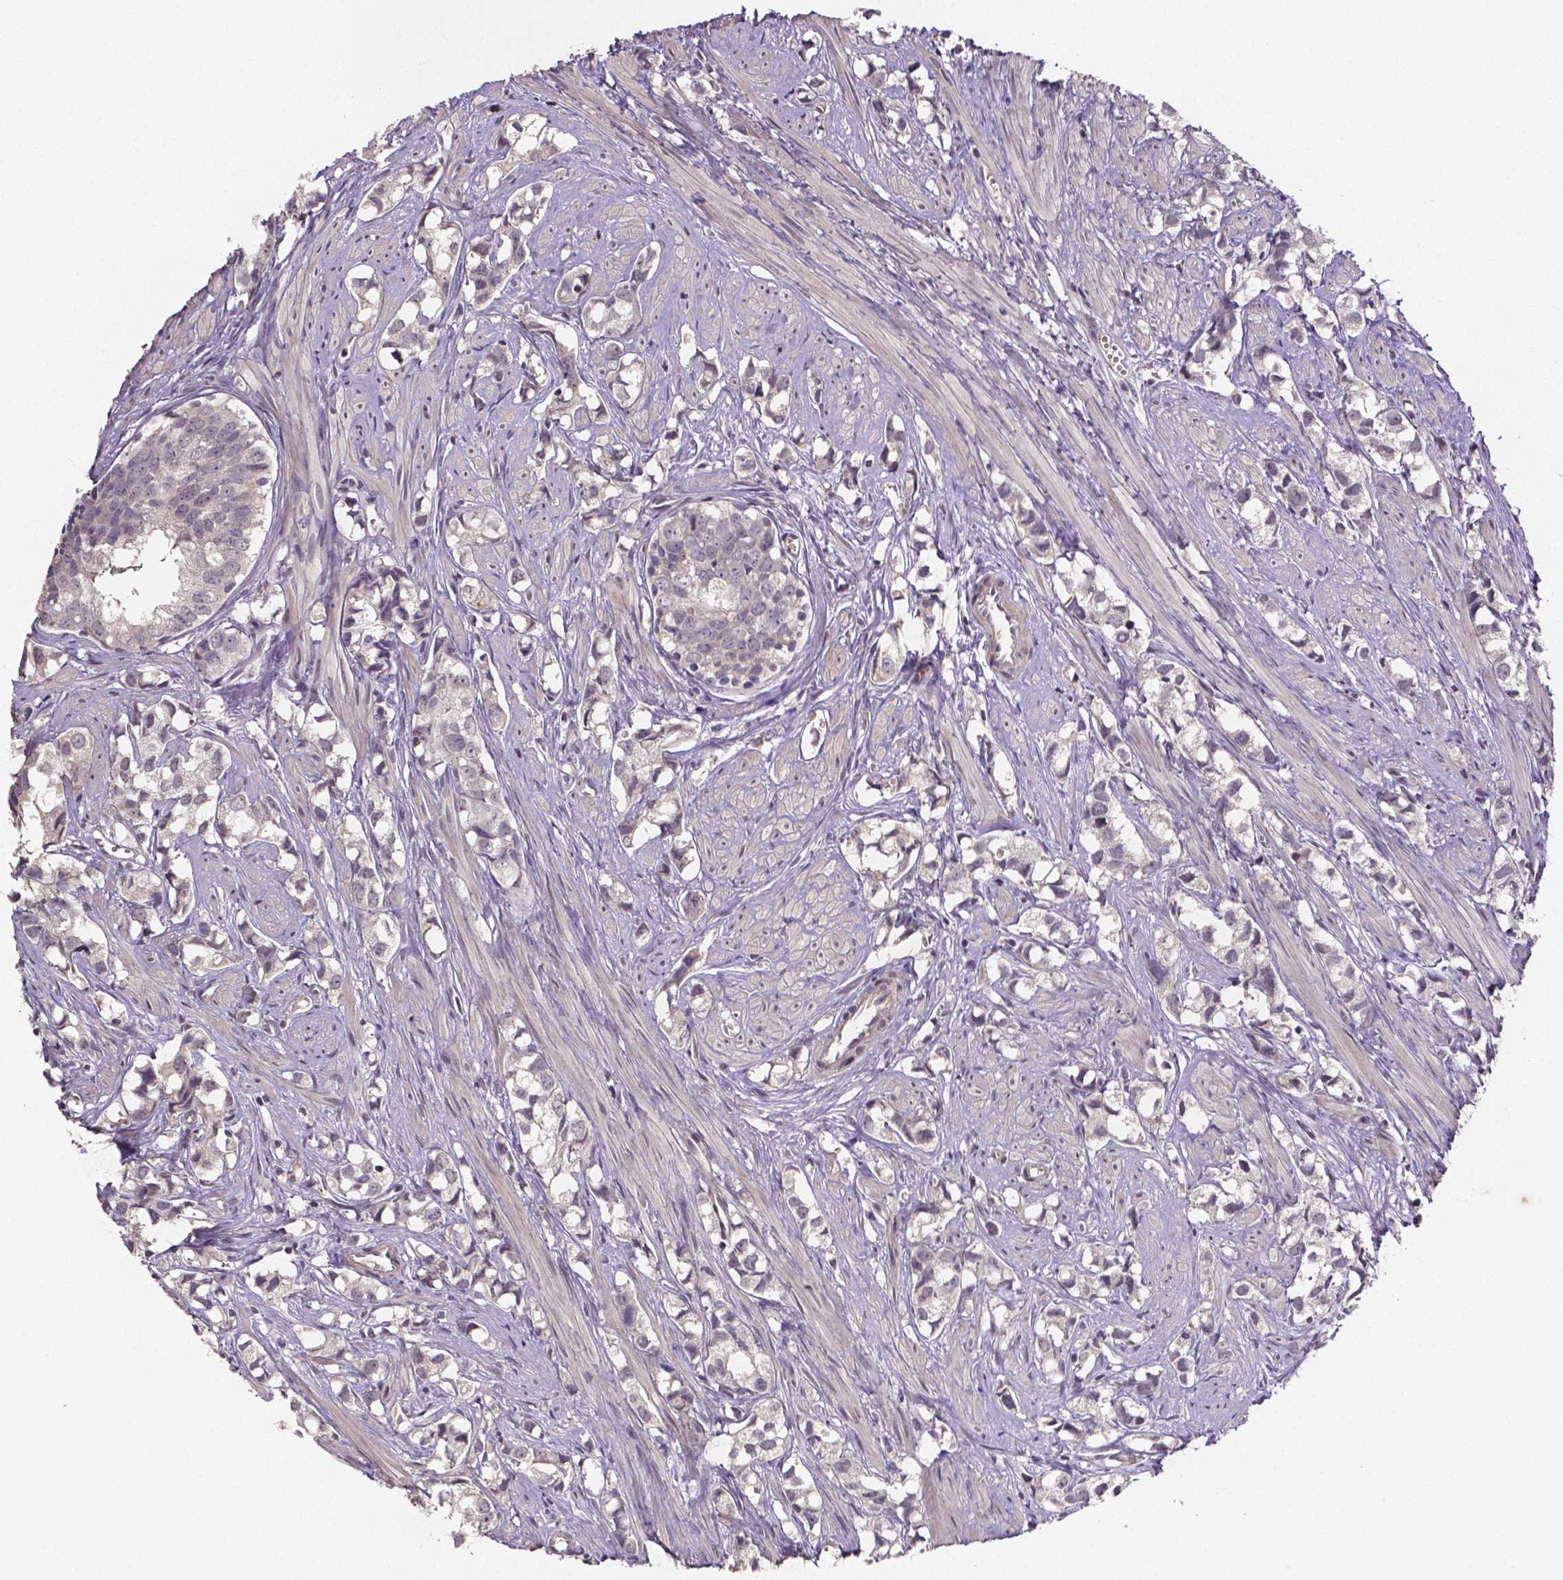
{"staining": {"intensity": "negative", "quantity": "none", "location": "none"}, "tissue": "prostate cancer", "cell_type": "Tumor cells", "image_type": "cancer", "snomed": [{"axis": "morphology", "description": "Adenocarcinoma, High grade"}, {"axis": "topography", "description": "Prostate"}], "caption": "Prostate cancer was stained to show a protein in brown. There is no significant positivity in tumor cells.", "gene": "NRGN", "patient": {"sex": "male", "age": 58}}